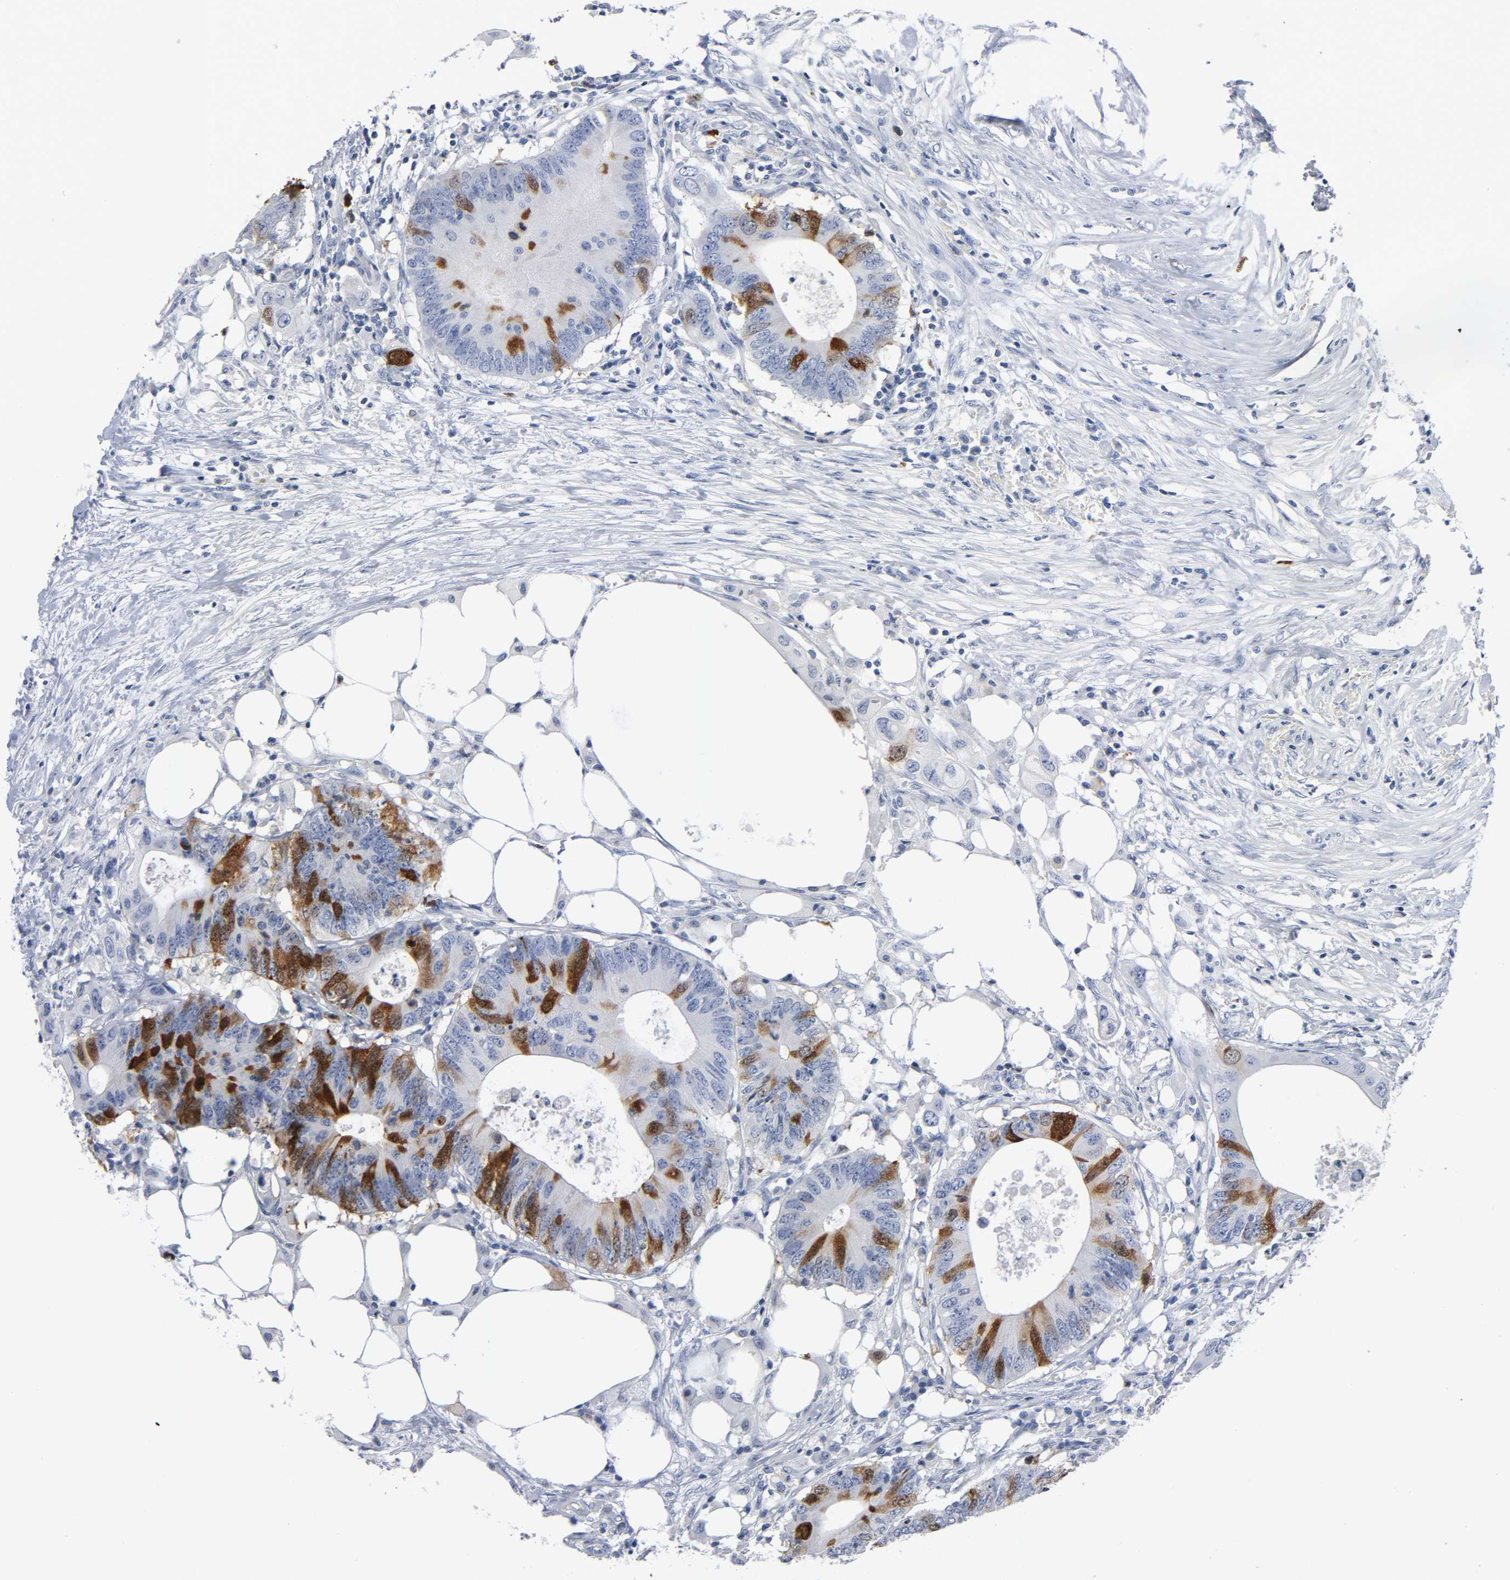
{"staining": {"intensity": "strong", "quantity": "25%-75%", "location": "cytoplasmic/membranous,nuclear"}, "tissue": "colorectal cancer", "cell_type": "Tumor cells", "image_type": "cancer", "snomed": [{"axis": "morphology", "description": "Adenocarcinoma, NOS"}, {"axis": "topography", "description": "Colon"}], "caption": "This histopathology image demonstrates immunohistochemistry (IHC) staining of human colorectal cancer, with high strong cytoplasmic/membranous and nuclear expression in about 25%-75% of tumor cells.", "gene": "CDC20", "patient": {"sex": "male", "age": 71}}